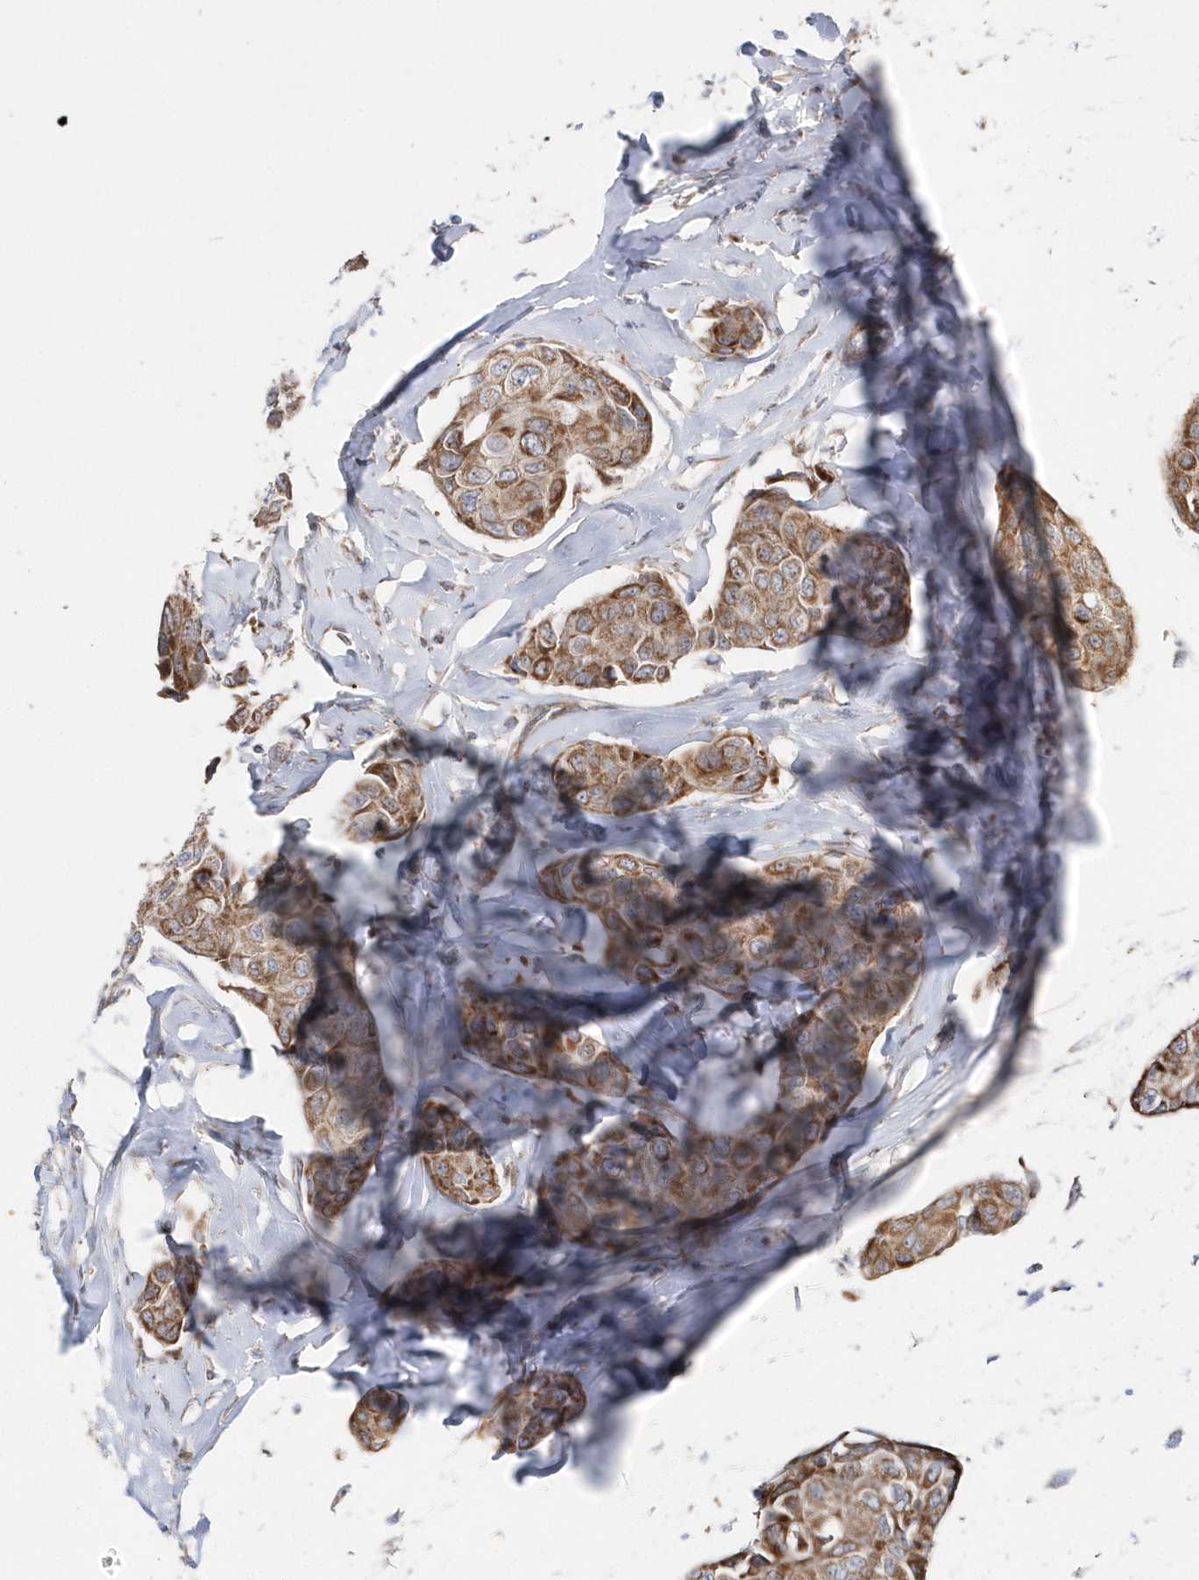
{"staining": {"intensity": "moderate", "quantity": ">75%", "location": "cytoplasmic/membranous"}, "tissue": "breast cancer", "cell_type": "Tumor cells", "image_type": "cancer", "snomed": [{"axis": "morphology", "description": "Duct carcinoma"}, {"axis": "topography", "description": "Breast"}], "caption": "Protein expression analysis of human breast cancer (infiltrating ductal carcinoma) reveals moderate cytoplasmic/membranous staining in approximately >75% of tumor cells. The protein is stained brown, and the nuclei are stained in blue (DAB IHC with brightfield microscopy, high magnification).", "gene": "OPA1", "patient": {"sex": "female", "age": 80}}